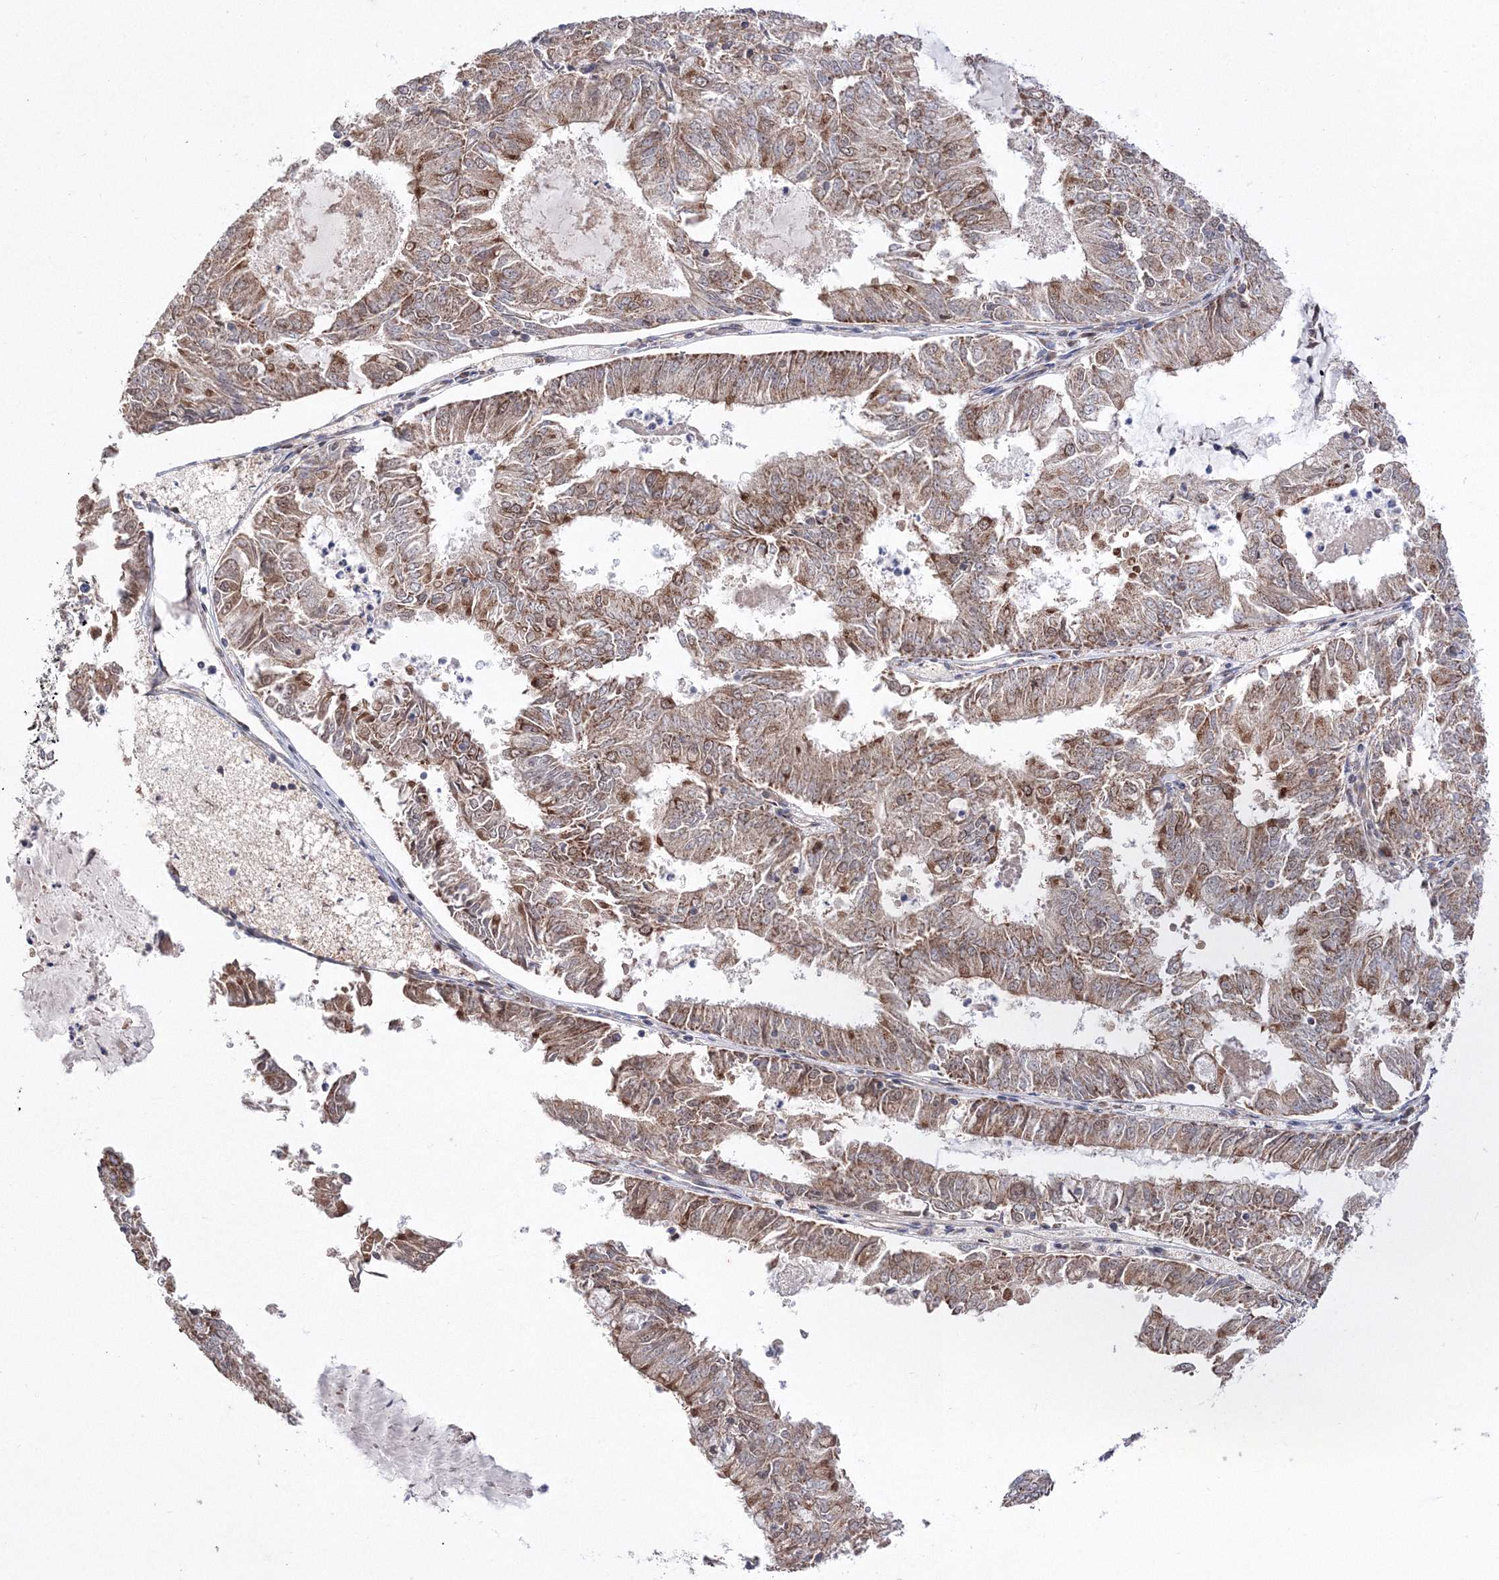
{"staining": {"intensity": "moderate", "quantity": ">75%", "location": "cytoplasmic/membranous"}, "tissue": "endometrial cancer", "cell_type": "Tumor cells", "image_type": "cancer", "snomed": [{"axis": "morphology", "description": "Adenocarcinoma, NOS"}, {"axis": "topography", "description": "Endometrium"}], "caption": "This is an image of IHC staining of adenocarcinoma (endometrial), which shows moderate expression in the cytoplasmic/membranous of tumor cells.", "gene": "DALRD3", "patient": {"sex": "female", "age": 57}}